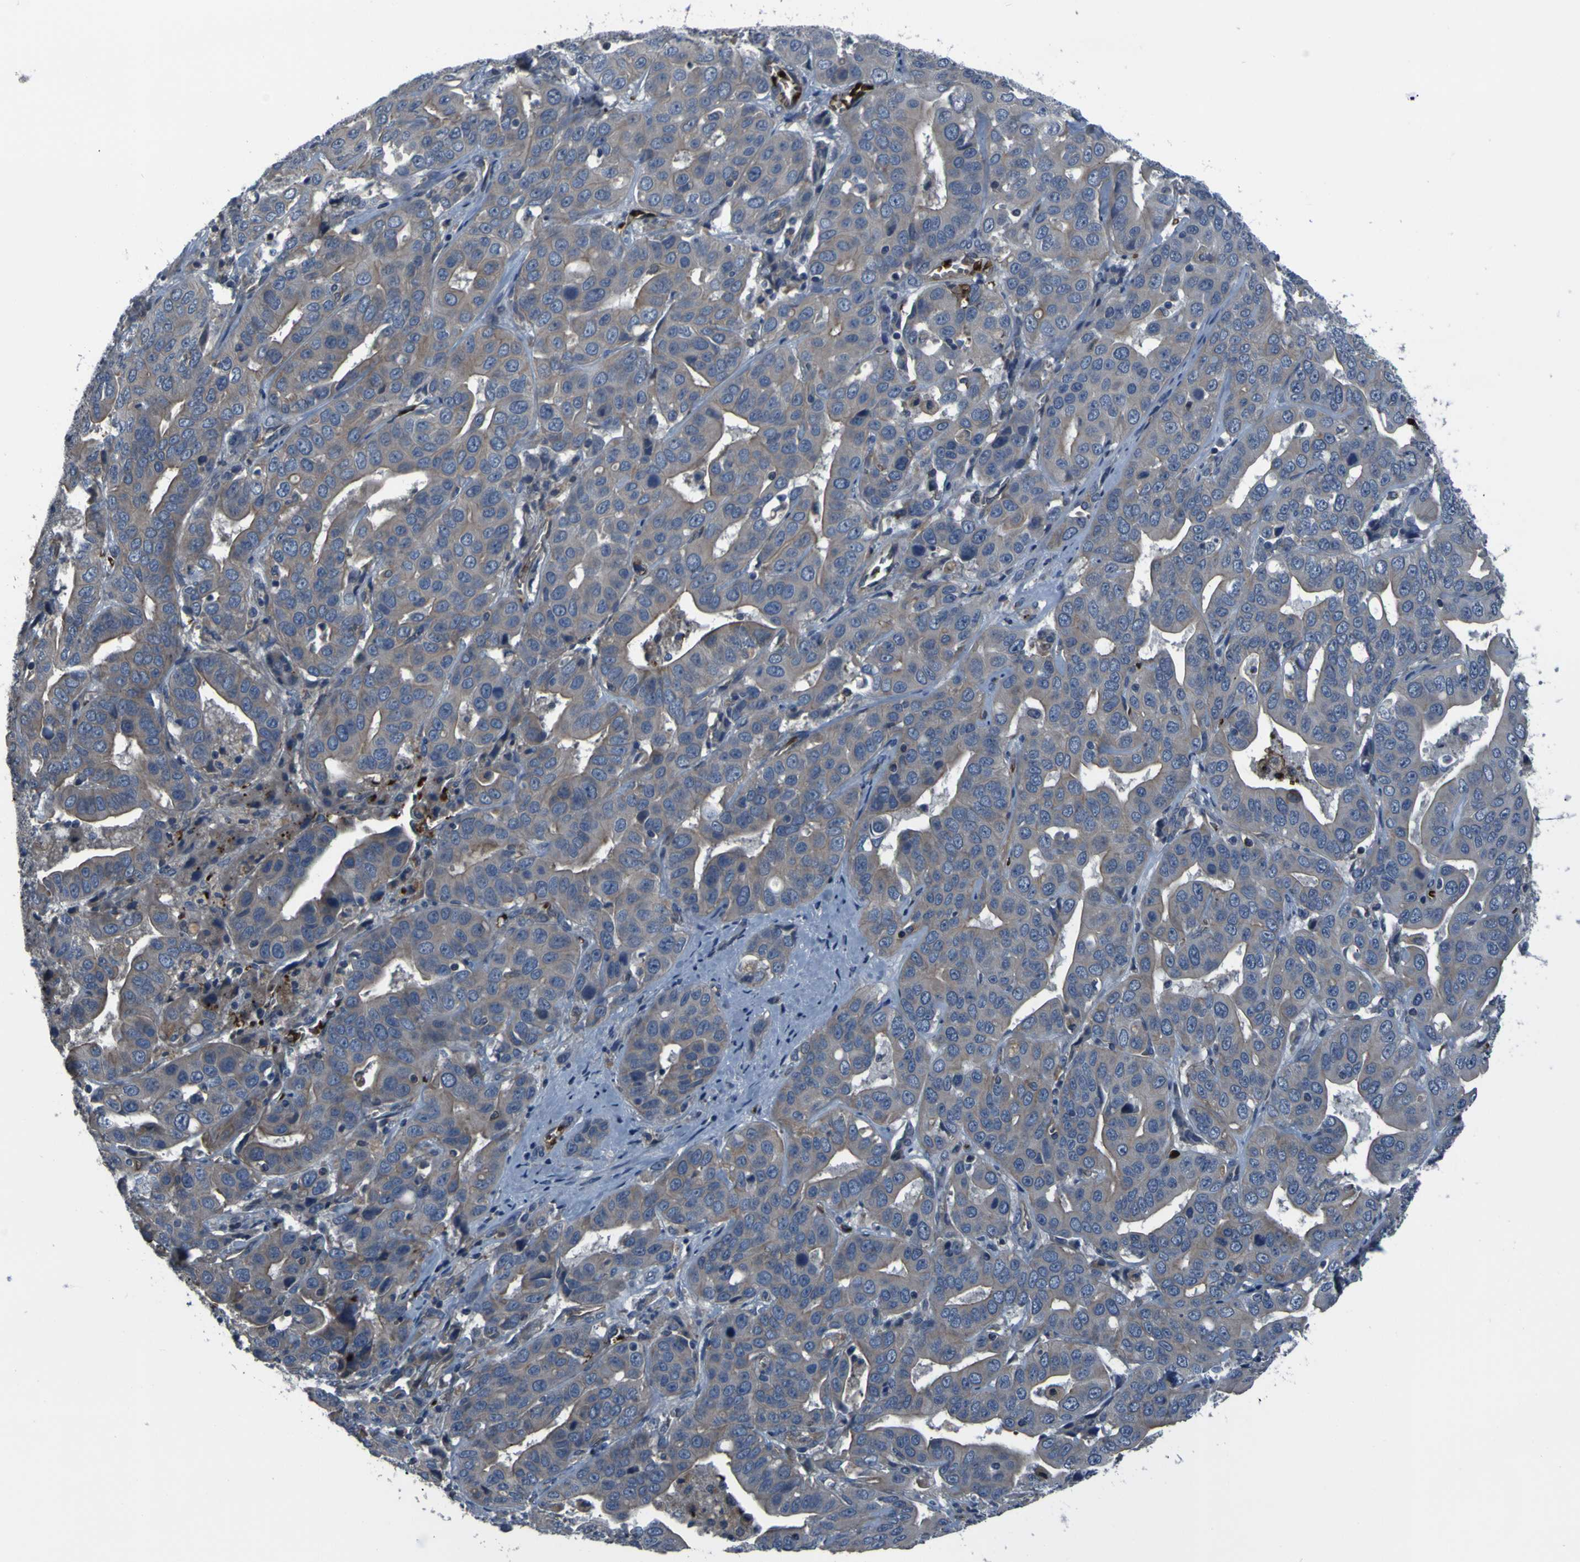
{"staining": {"intensity": "weak", "quantity": ">75%", "location": "cytoplasmic/membranous"}, "tissue": "liver cancer", "cell_type": "Tumor cells", "image_type": "cancer", "snomed": [{"axis": "morphology", "description": "Cholangiocarcinoma"}, {"axis": "topography", "description": "Liver"}], "caption": "This is a photomicrograph of immunohistochemistry (IHC) staining of liver cholangiocarcinoma, which shows weak expression in the cytoplasmic/membranous of tumor cells.", "gene": "GRAMD1A", "patient": {"sex": "female", "age": 52}}